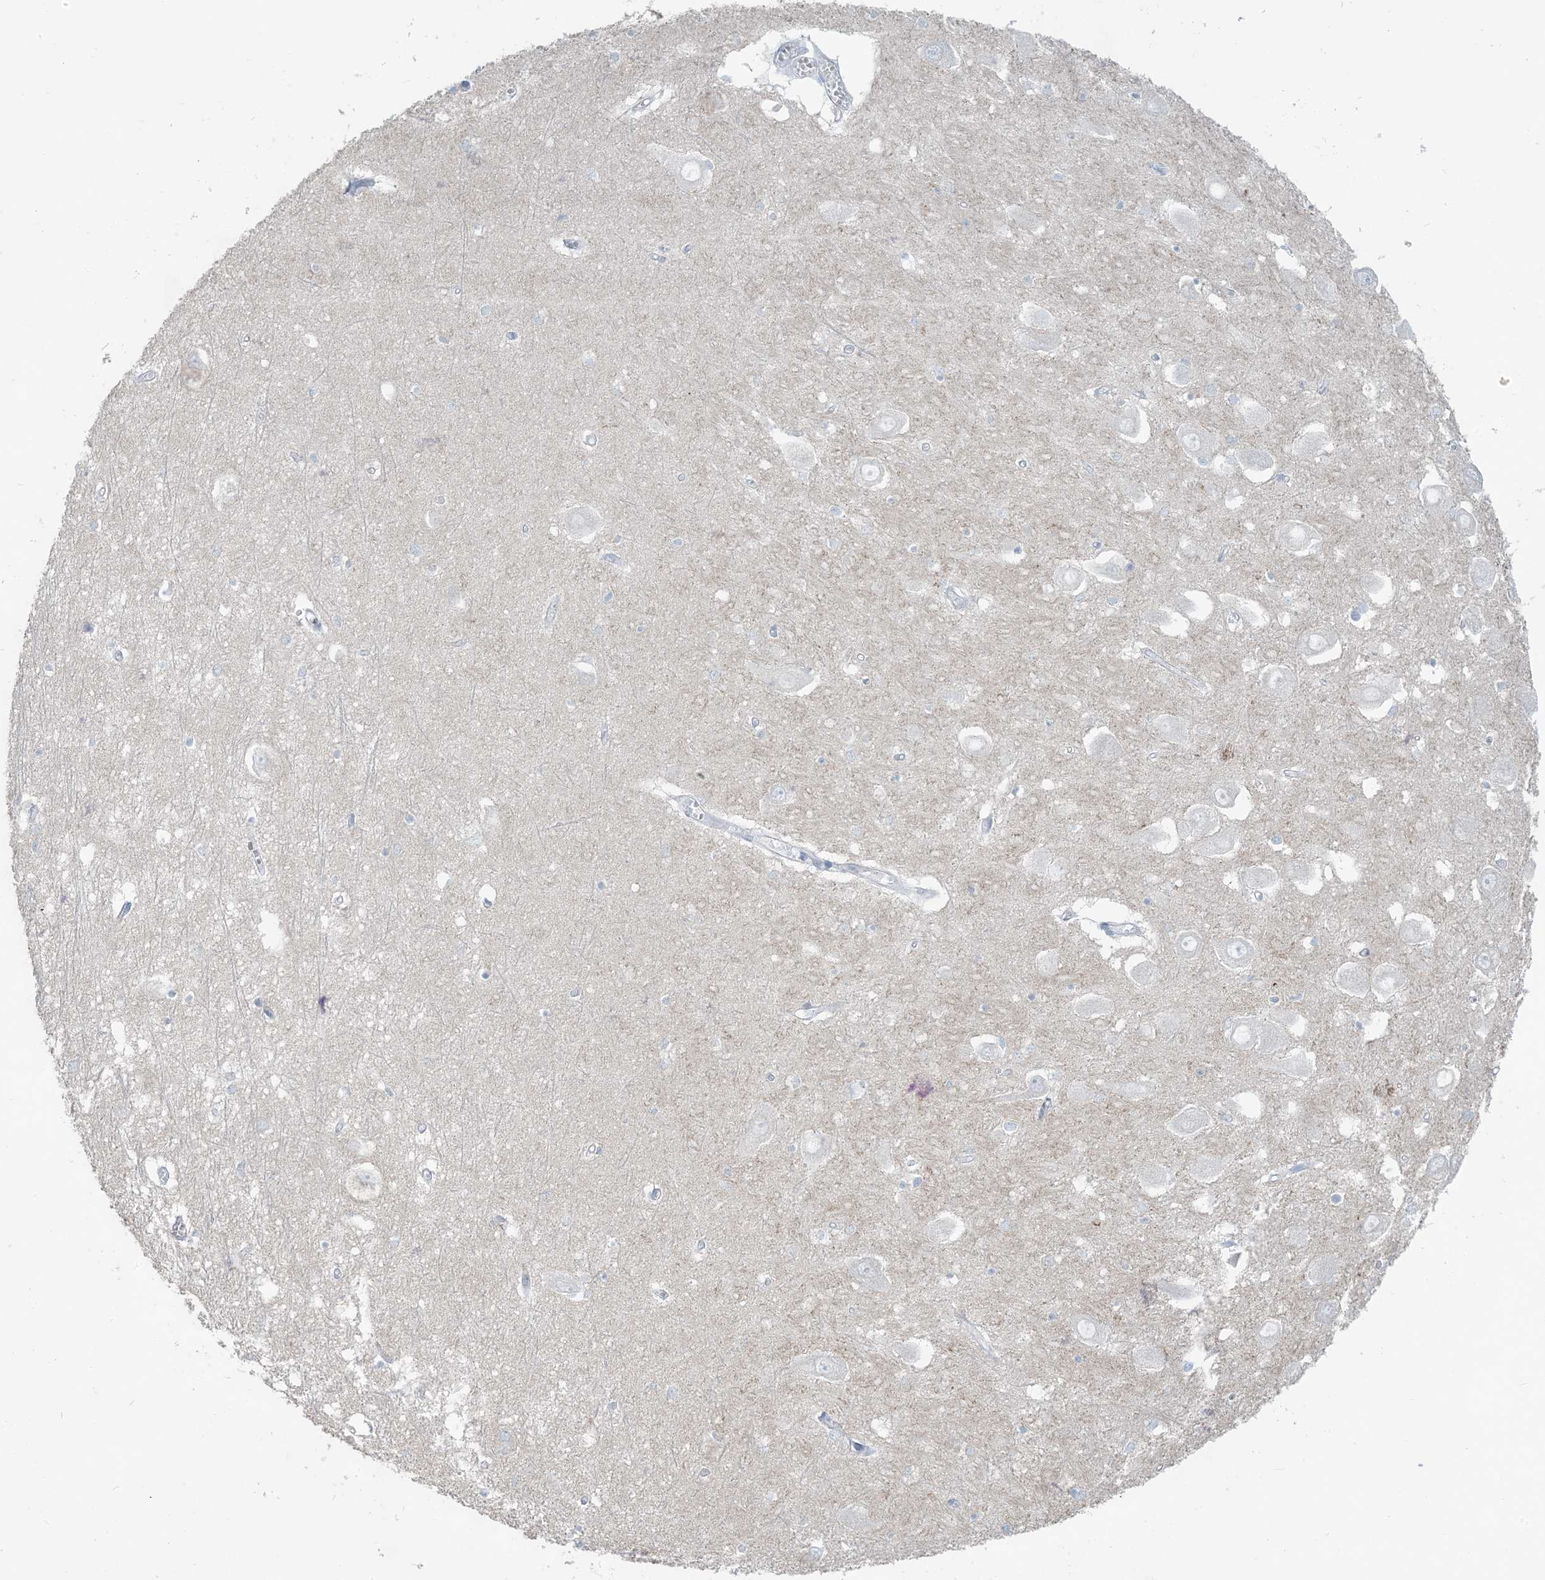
{"staining": {"intensity": "negative", "quantity": "none", "location": "none"}, "tissue": "hippocampus", "cell_type": "Glial cells", "image_type": "normal", "snomed": [{"axis": "morphology", "description": "Normal tissue, NOS"}, {"axis": "topography", "description": "Hippocampus"}], "caption": "Histopathology image shows no significant protein positivity in glial cells of benign hippocampus.", "gene": "SCML1", "patient": {"sex": "male", "age": 70}}